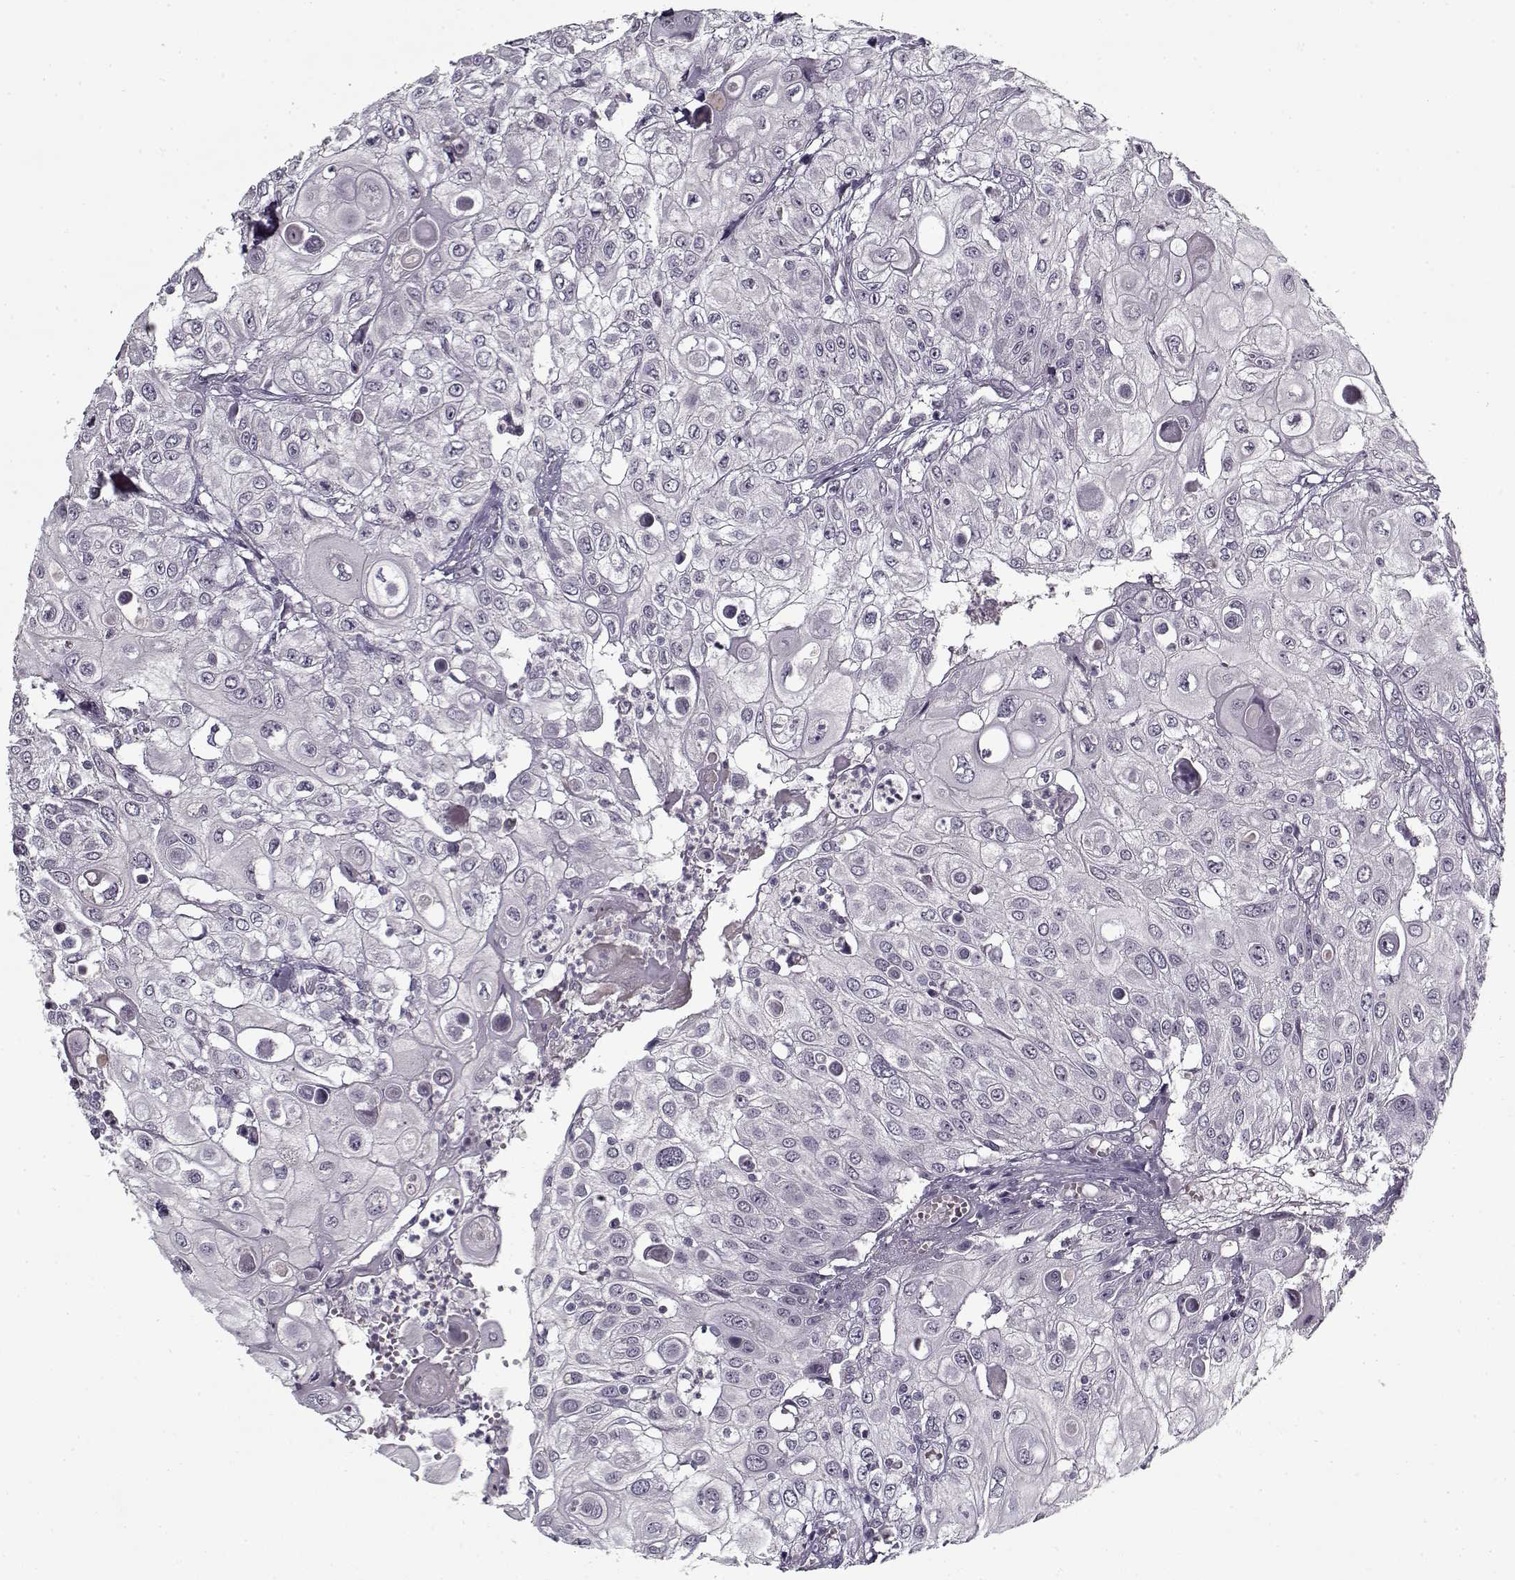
{"staining": {"intensity": "negative", "quantity": "none", "location": "none"}, "tissue": "urothelial cancer", "cell_type": "Tumor cells", "image_type": "cancer", "snomed": [{"axis": "morphology", "description": "Urothelial carcinoma, High grade"}, {"axis": "topography", "description": "Urinary bladder"}], "caption": "This is an IHC photomicrograph of urothelial cancer. There is no staining in tumor cells.", "gene": "LAMA2", "patient": {"sex": "female", "age": 79}}